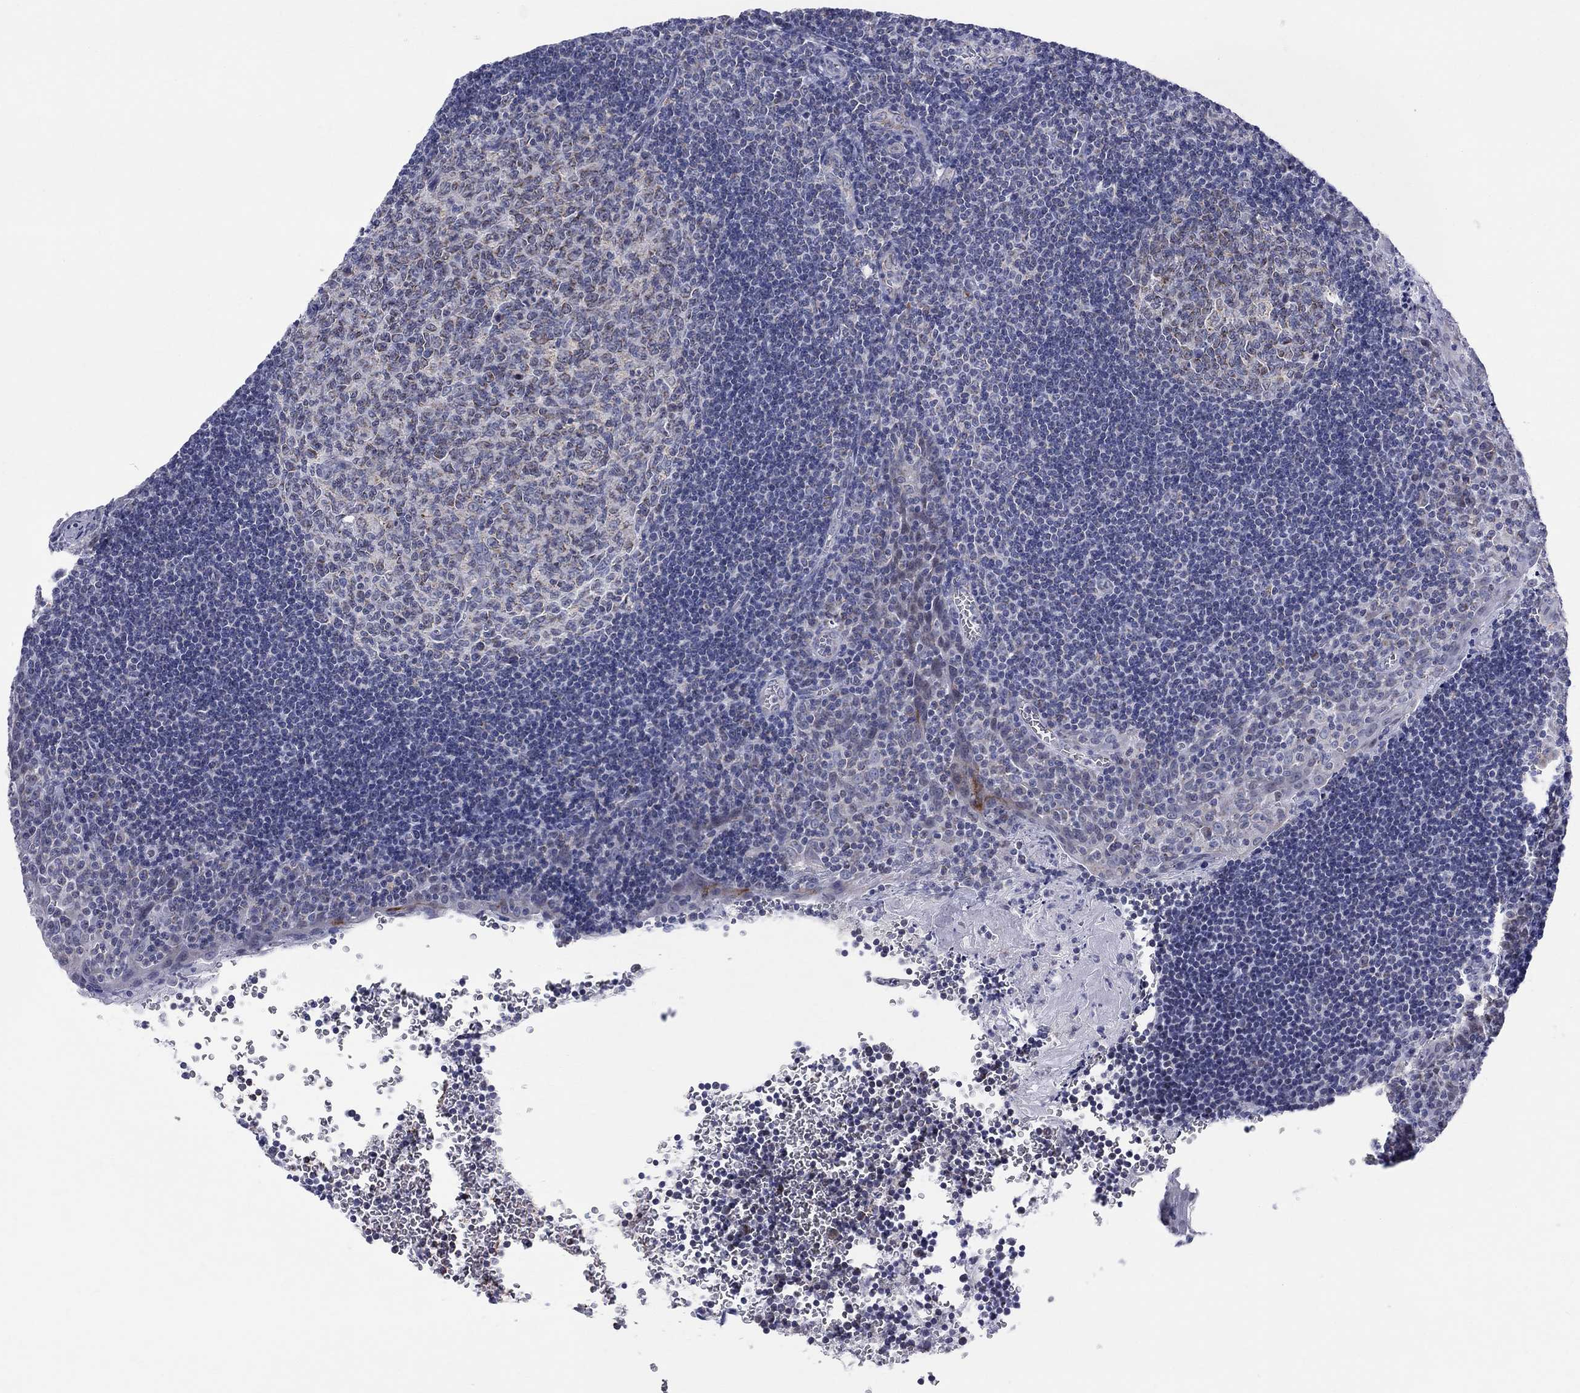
{"staining": {"intensity": "moderate", "quantity": "<25%", "location": "cytoplasmic/membranous"}, "tissue": "tonsil", "cell_type": "Germinal center cells", "image_type": "normal", "snomed": [{"axis": "morphology", "description": "Normal tissue, NOS"}, {"axis": "morphology", "description": "Inflammation, NOS"}, {"axis": "topography", "description": "Tonsil"}], "caption": "Germinal center cells exhibit low levels of moderate cytoplasmic/membranous positivity in about <25% of cells in normal tonsil. (DAB = brown stain, brightfield microscopy at high magnification).", "gene": "KISS1R", "patient": {"sex": "female", "age": 31}}